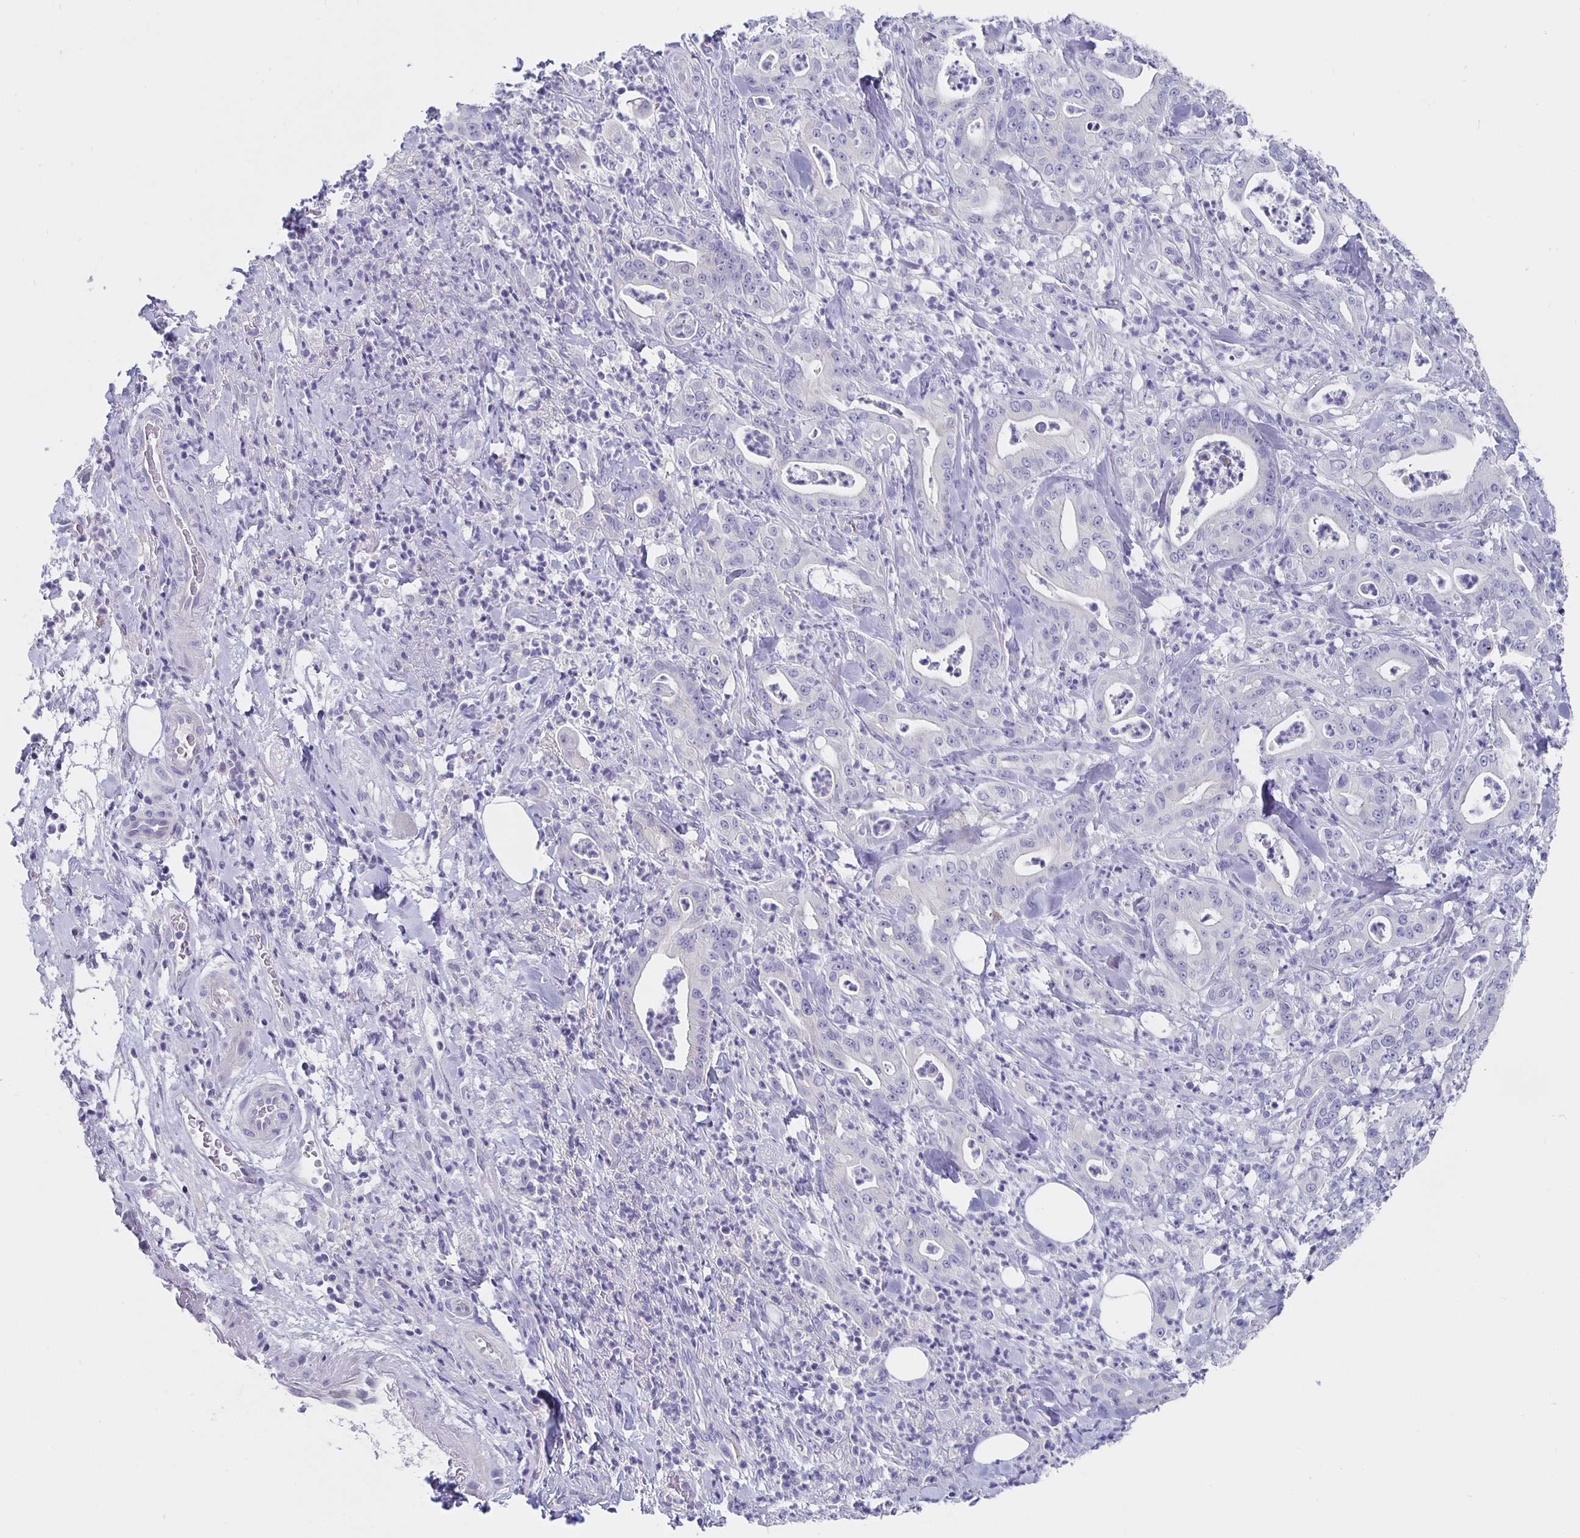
{"staining": {"intensity": "negative", "quantity": "none", "location": "none"}, "tissue": "pancreatic cancer", "cell_type": "Tumor cells", "image_type": "cancer", "snomed": [{"axis": "morphology", "description": "Adenocarcinoma, NOS"}, {"axis": "topography", "description": "Pancreas"}], "caption": "IHC of human adenocarcinoma (pancreatic) shows no staining in tumor cells.", "gene": "CFAP74", "patient": {"sex": "male", "age": 71}}